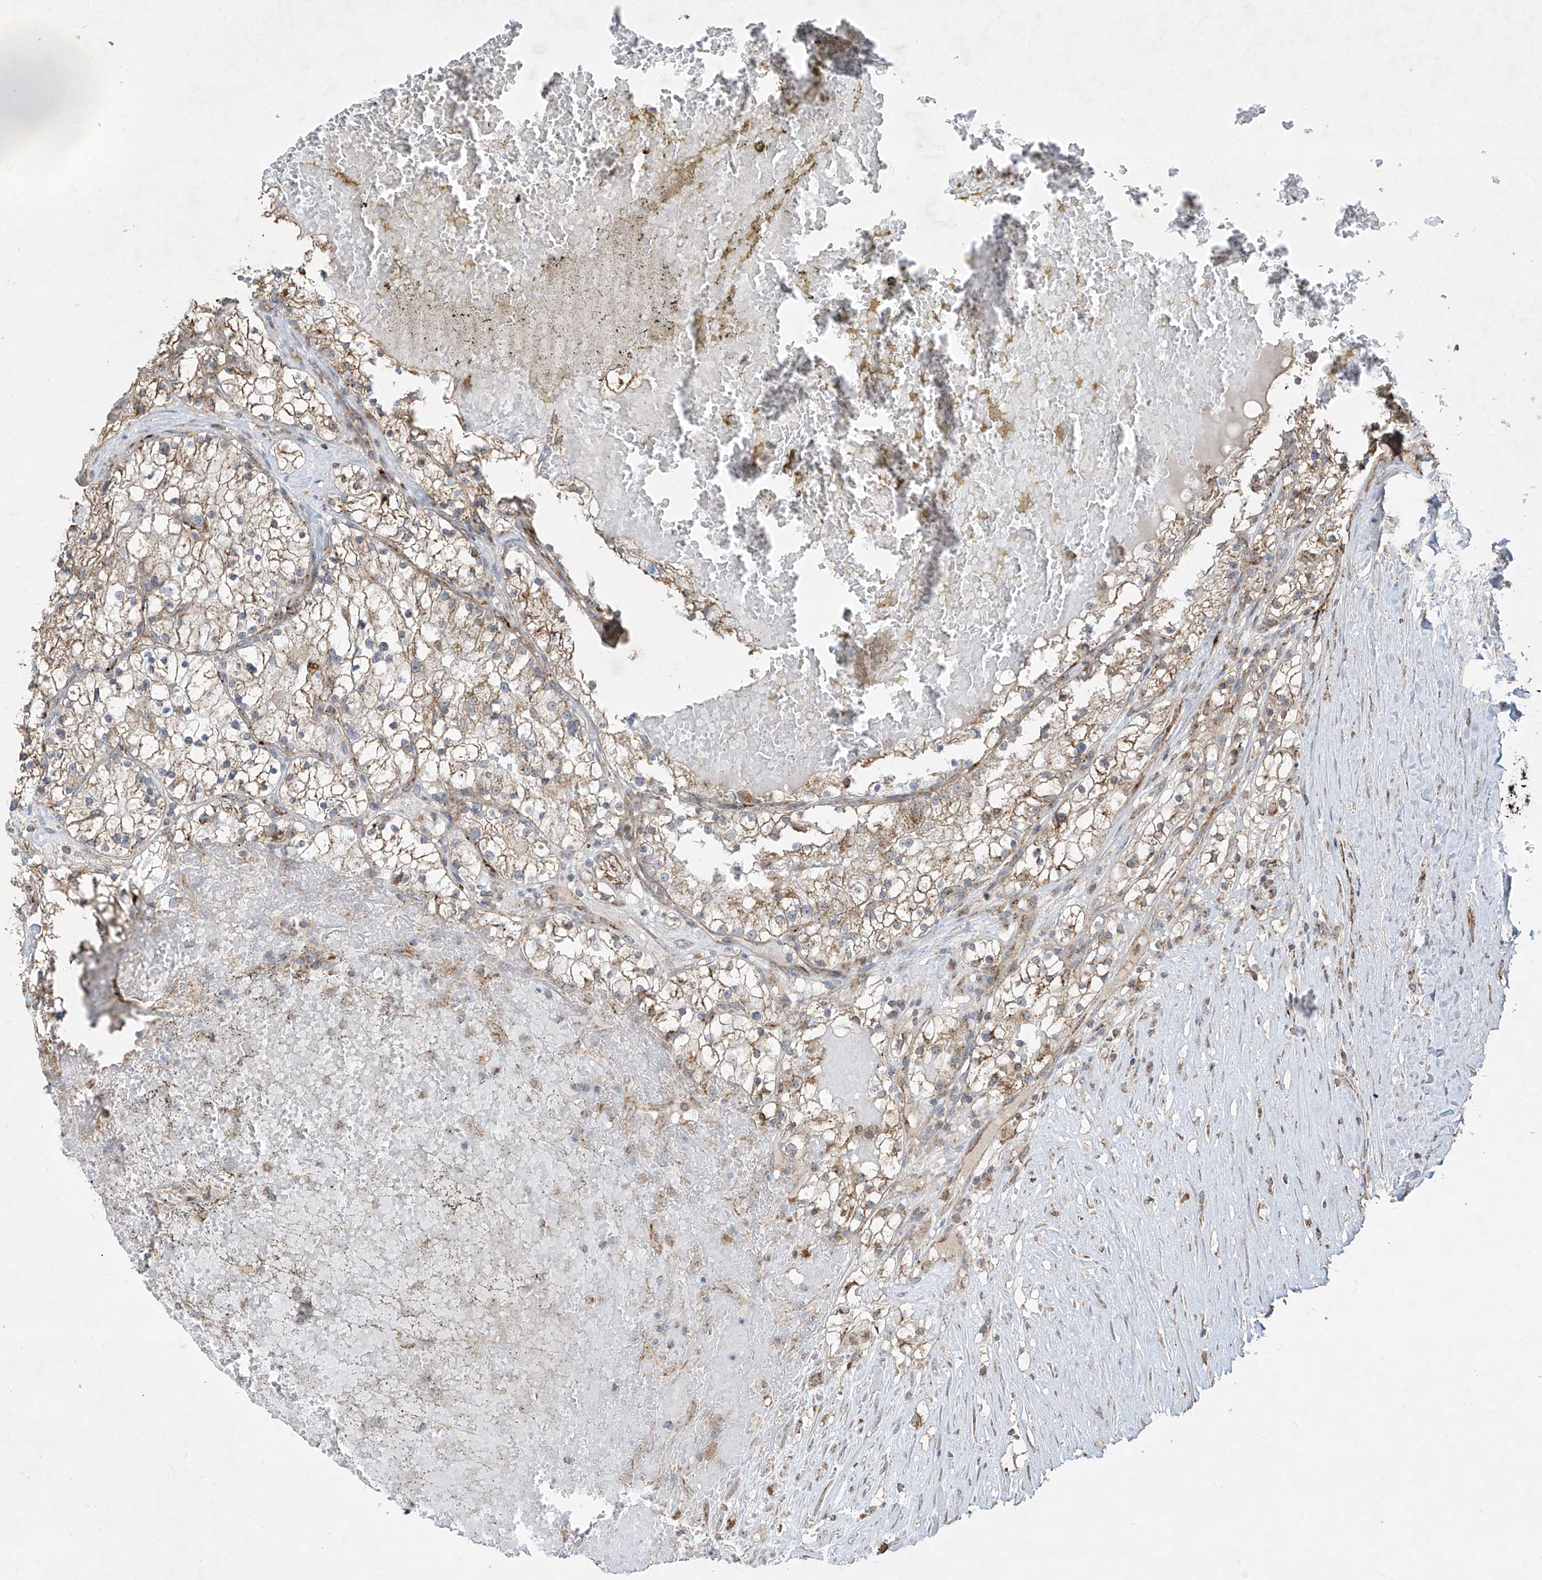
{"staining": {"intensity": "weak", "quantity": ">75%", "location": "cytoplasmic/membranous"}, "tissue": "renal cancer", "cell_type": "Tumor cells", "image_type": "cancer", "snomed": [{"axis": "morphology", "description": "Normal tissue, NOS"}, {"axis": "morphology", "description": "Adenocarcinoma, NOS"}, {"axis": "topography", "description": "Kidney"}], "caption": "DAB immunohistochemical staining of human renal cancer exhibits weak cytoplasmic/membranous protein expression in approximately >75% of tumor cells.", "gene": "UQCC1", "patient": {"sex": "male", "age": 68}}